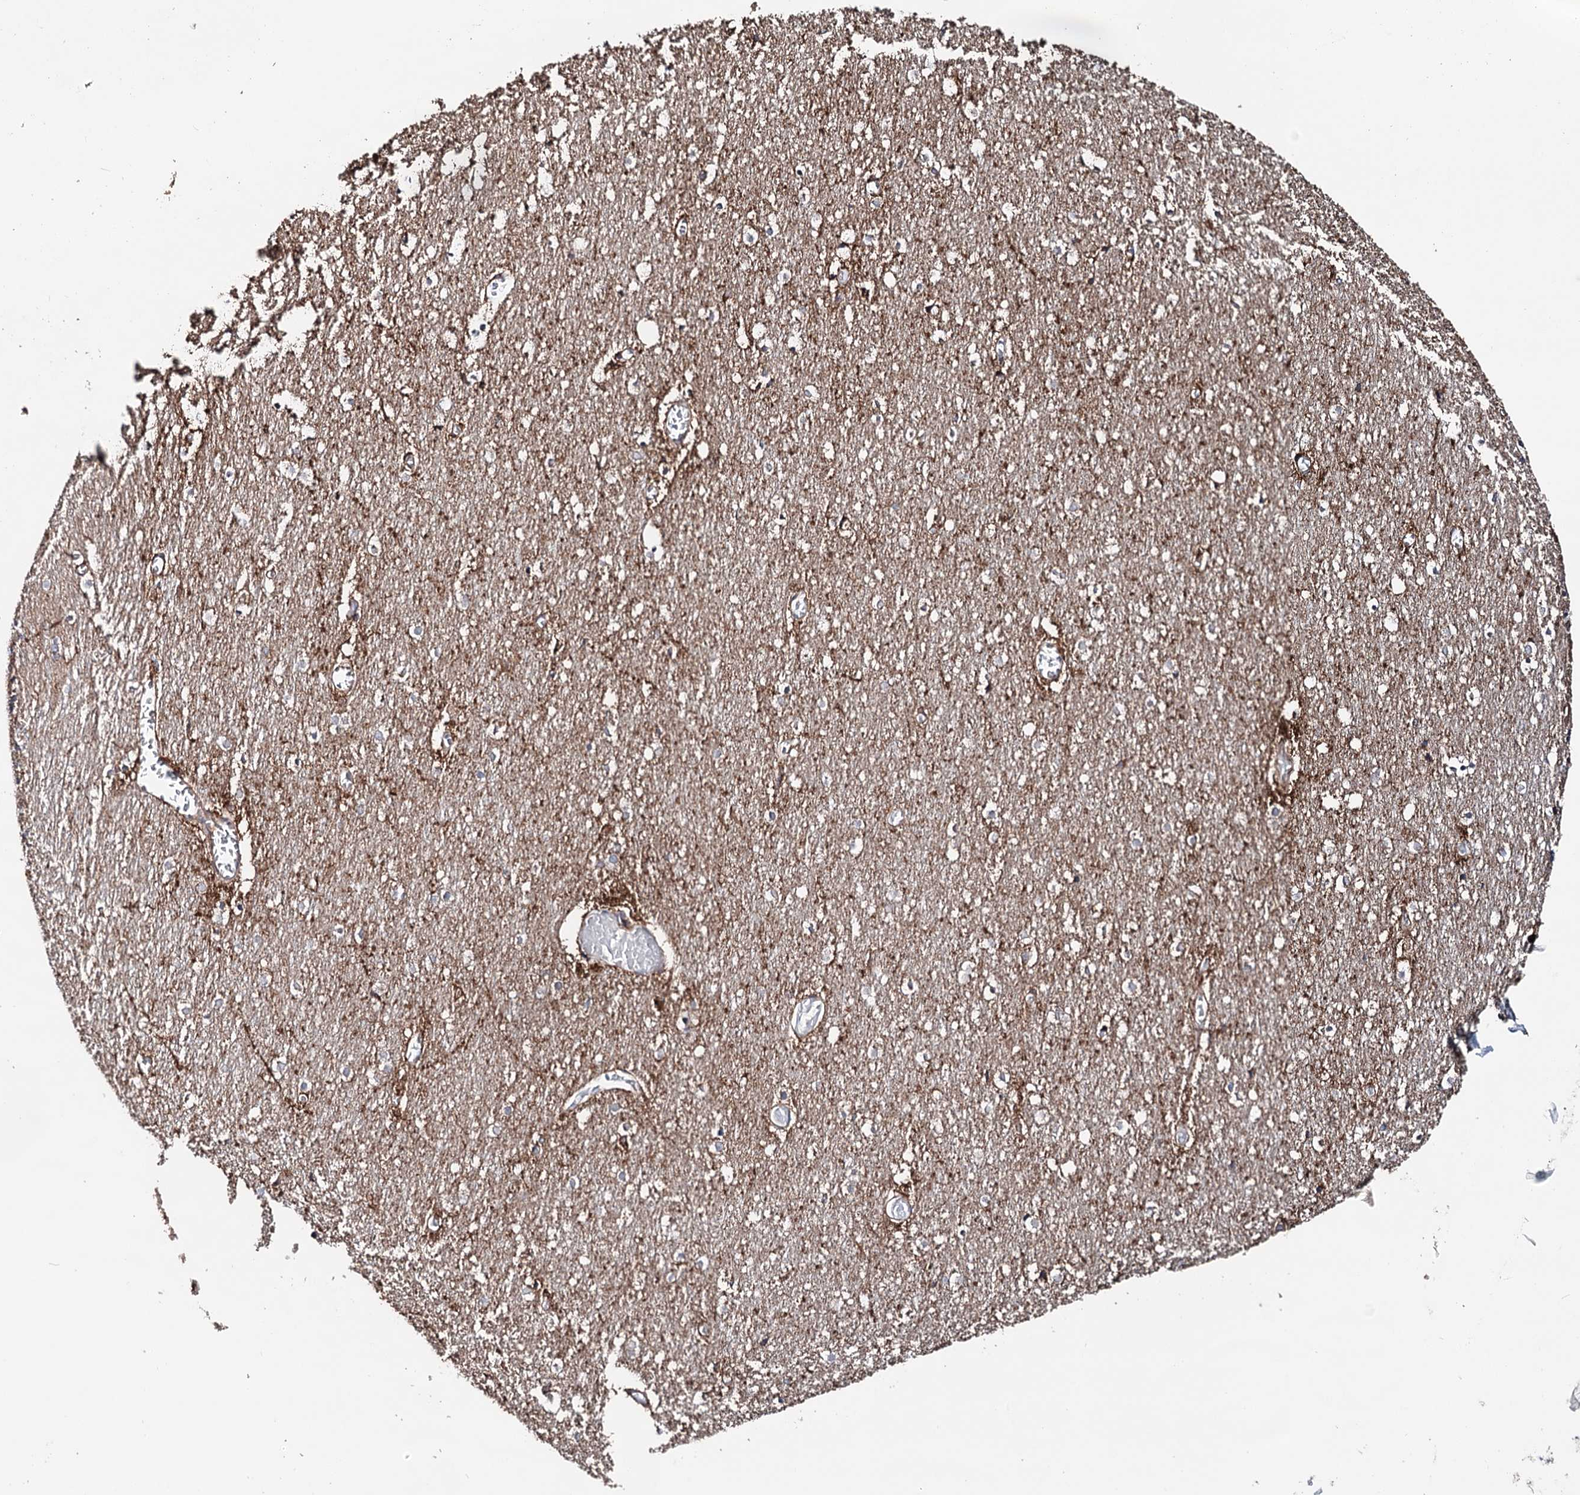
{"staining": {"intensity": "moderate", "quantity": "25%-75%", "location": "cytoplasmic/membranous"}, "tissue": "cerebellum", "cell_type": "Cells in granular layer", "image_type": "normal", "snomed": [{"axis": "morphology", "description": "Normal tissue, NOS"}, {"axis": "topography", "description": "Cerebellum"}], "caption": "Moderate cytoplasmic/membranous positivity is seen in approximately 25%-75% of cells in granular layer in benign cerebellum. The staining is performed using DAB (3,3'-diaminobenzidine) brown chromogen to label protein expression. The nuclei are counter-stained blue using hematoxylin.", "gene": "ERP29", "patient": {"sex": "female", "age": 28}}